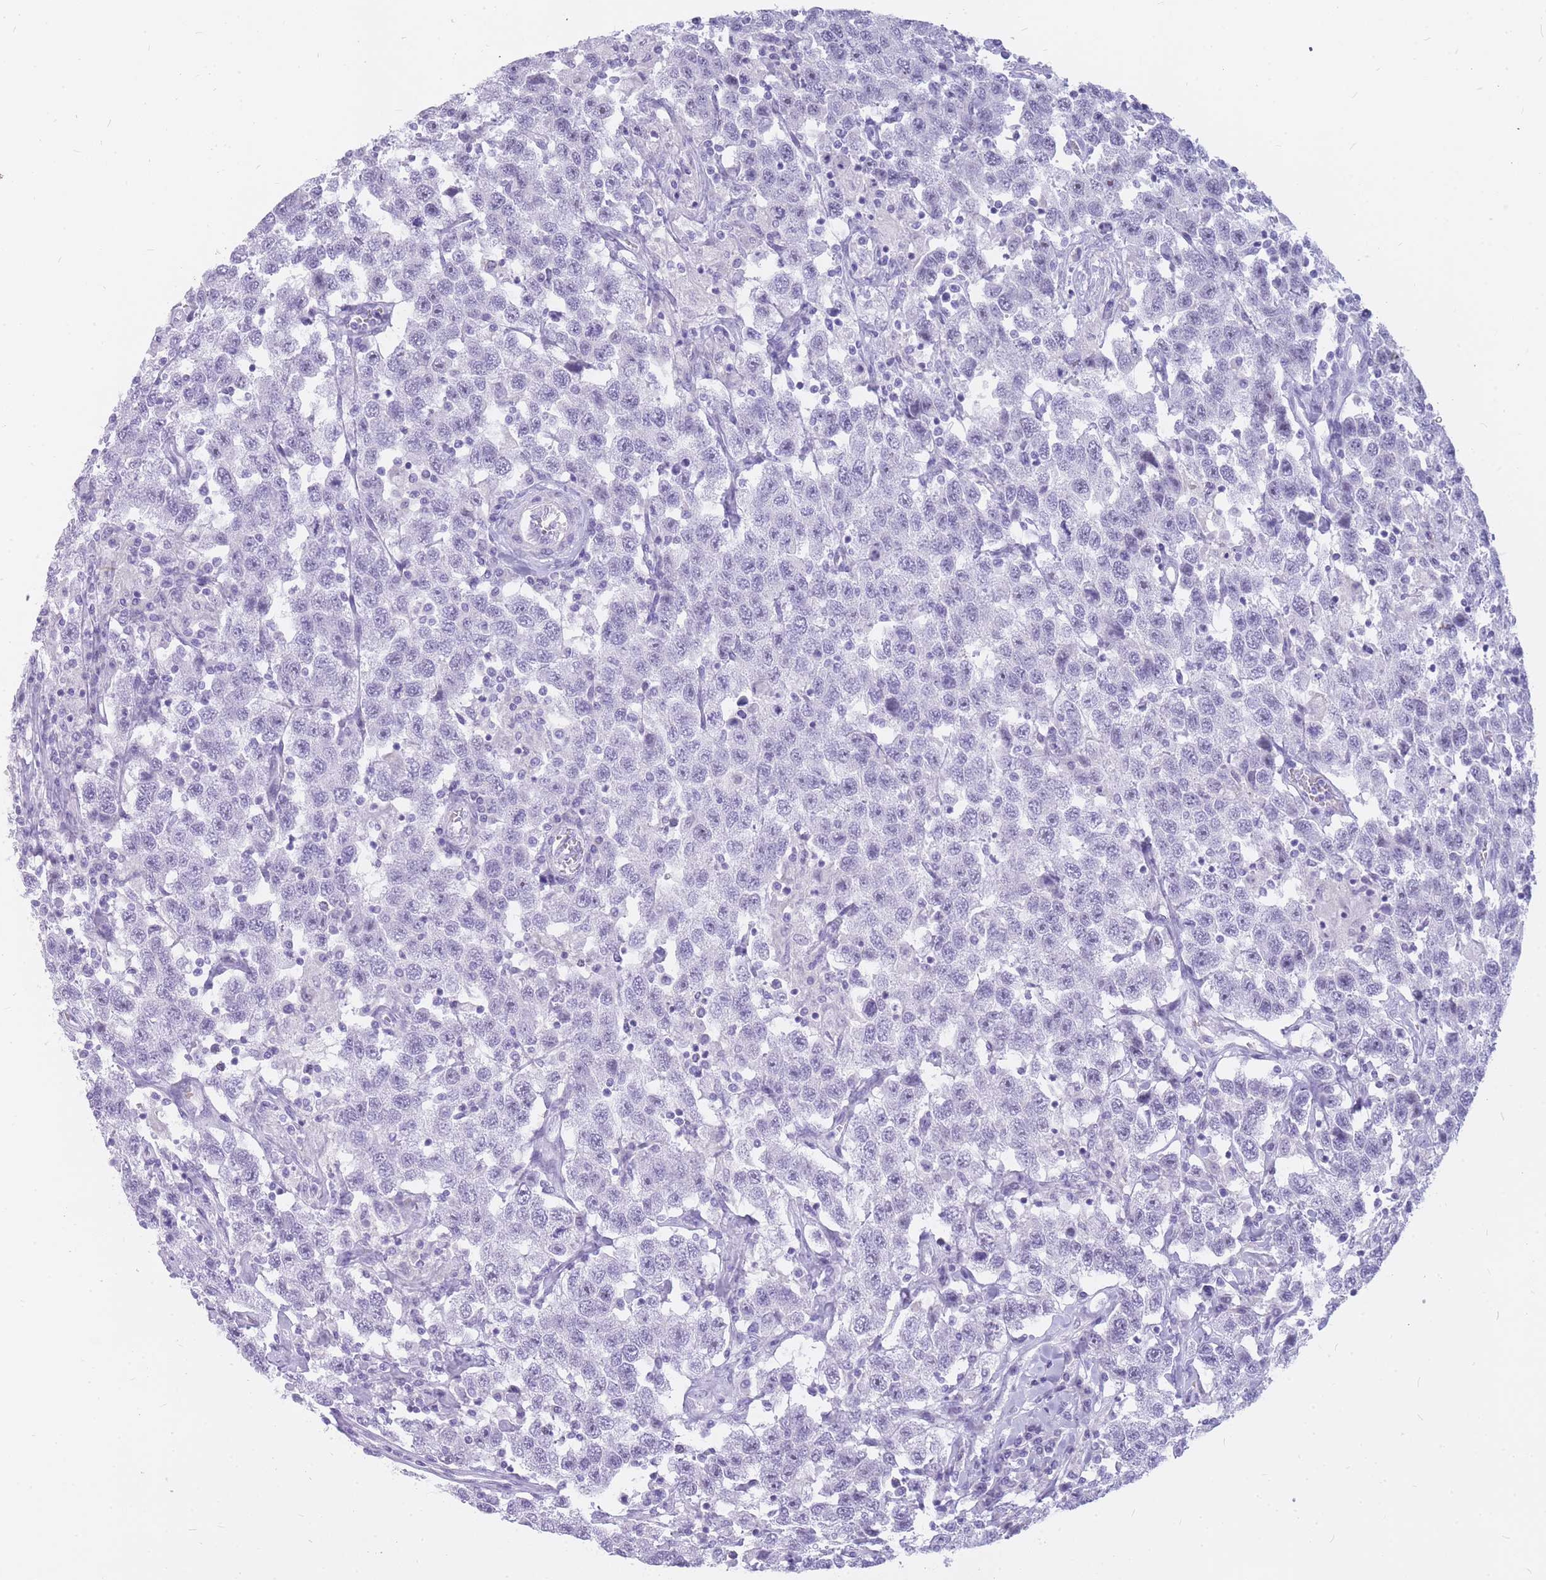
{"staining": {"intensity": "negative", "quantity": "none", "location": "none"}, "tissue": "testis cancer", "cell_type": "Tumor cells", "image_type": "cancer", "snomed": [{"axis": "morphology", "description": "Seminoma, NOS"}, {"axis": "topography", "description": "Testis"}], "caption": "Tumor cells show no significant protein expression in testis cancer (seminoma). (Brightfield microscopy of DAB immunohistochemistry (IHC) at high magnification).", "gene": "INS", "patient": {"sex": "male", "age": 41}}